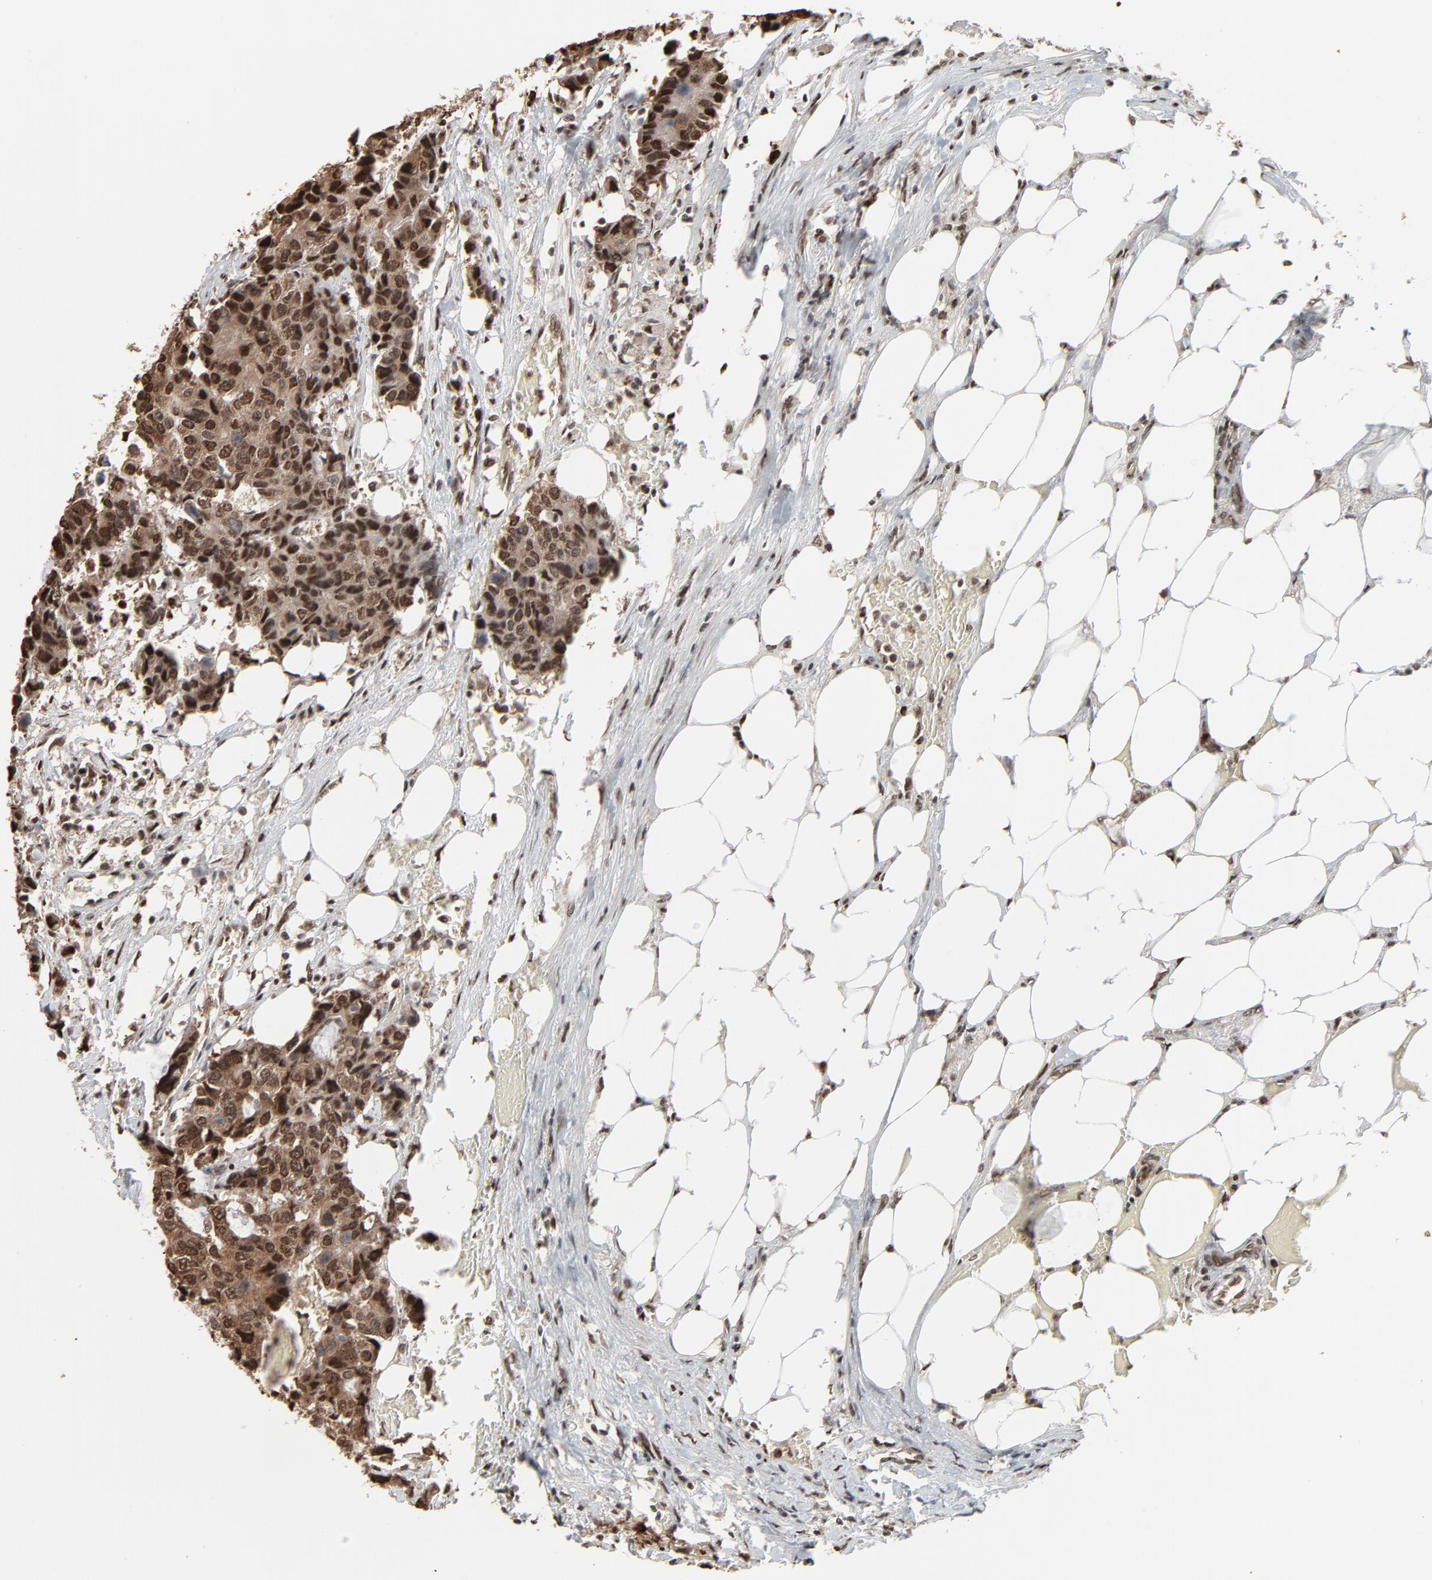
{"staining": {"intensity": "strong", "quantity": ">75%", "location": "cytoplasmic/membranous,nuclear"}, "tissue": "colorectal cancer", "cell_type": "Tumor cells", "image_type": "cancer", "snomed": [{"axis": "morphology", "description": "Adenocarcinoma, NOS"}, {"axis": "topography", "description": "Colon"}], "caption": "There is high levels of strong cytoplasmic/membranous and nuclear expression in tumor cells of adenocarcinoma (colorectal), as demonstrated by immunohistochemical staining (brown color).", "gene": "MEIS2", "patient": {"sex": "female", "age": 86}}